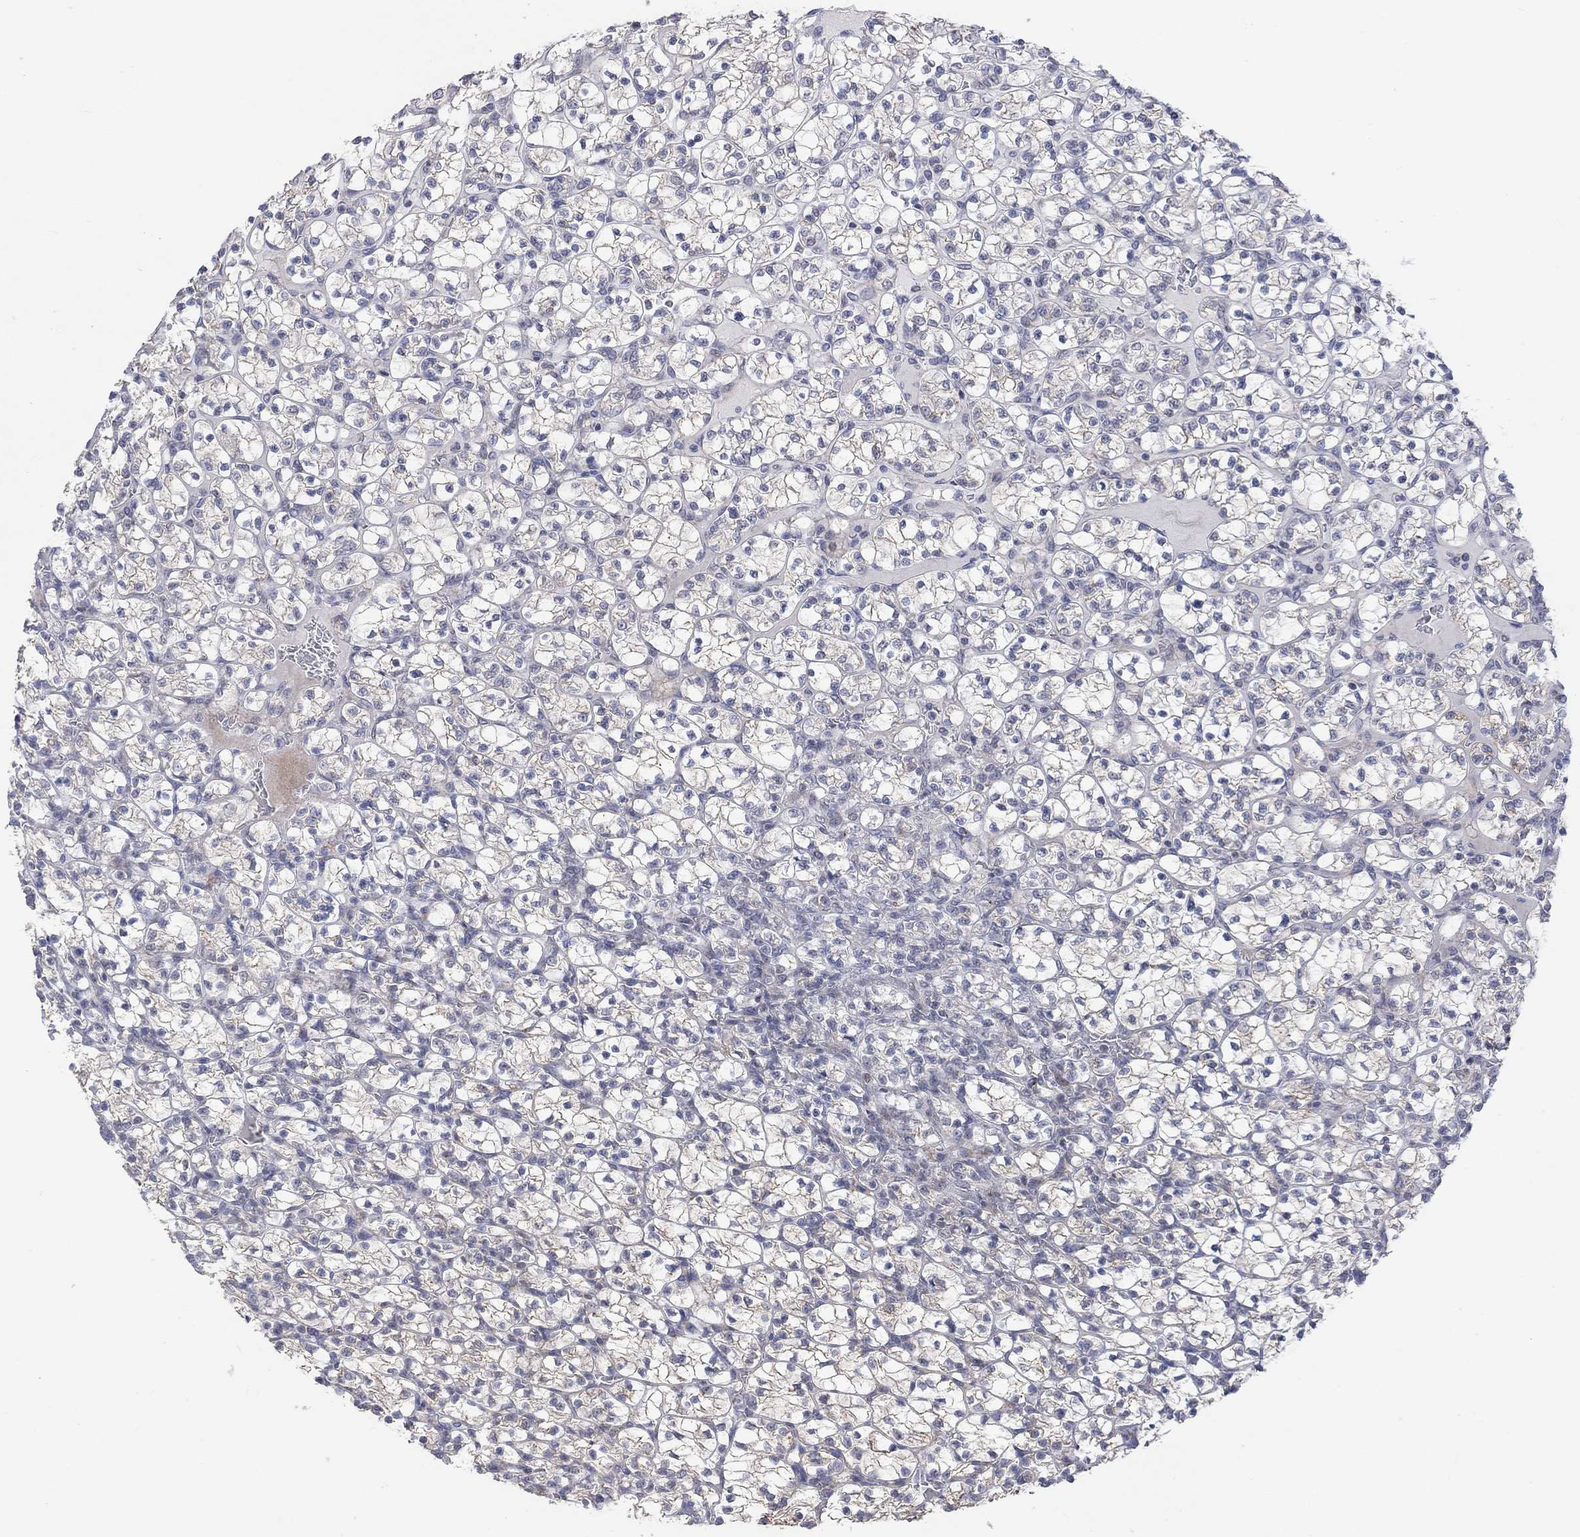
{"staining": {"intensity": "negative", "quantity": "none", "location": "none"}, "tissue": "renal cancer", "cell_type": "Tumor cells", "image_type": "cancer", "snomed": [{"axis": "morphology", "description": "Adenocarcinoma, NOS"}, {"axis": "topography", "description": "Kidney"}], "caption": "This image is of renal cancer stained with IHC to label a protein in brown with the nuclei are counter-stained blue. There is no positivity in tumor cells.", "gene": "SLC48A1", "patient": {"sex": "female", "age": 89}}